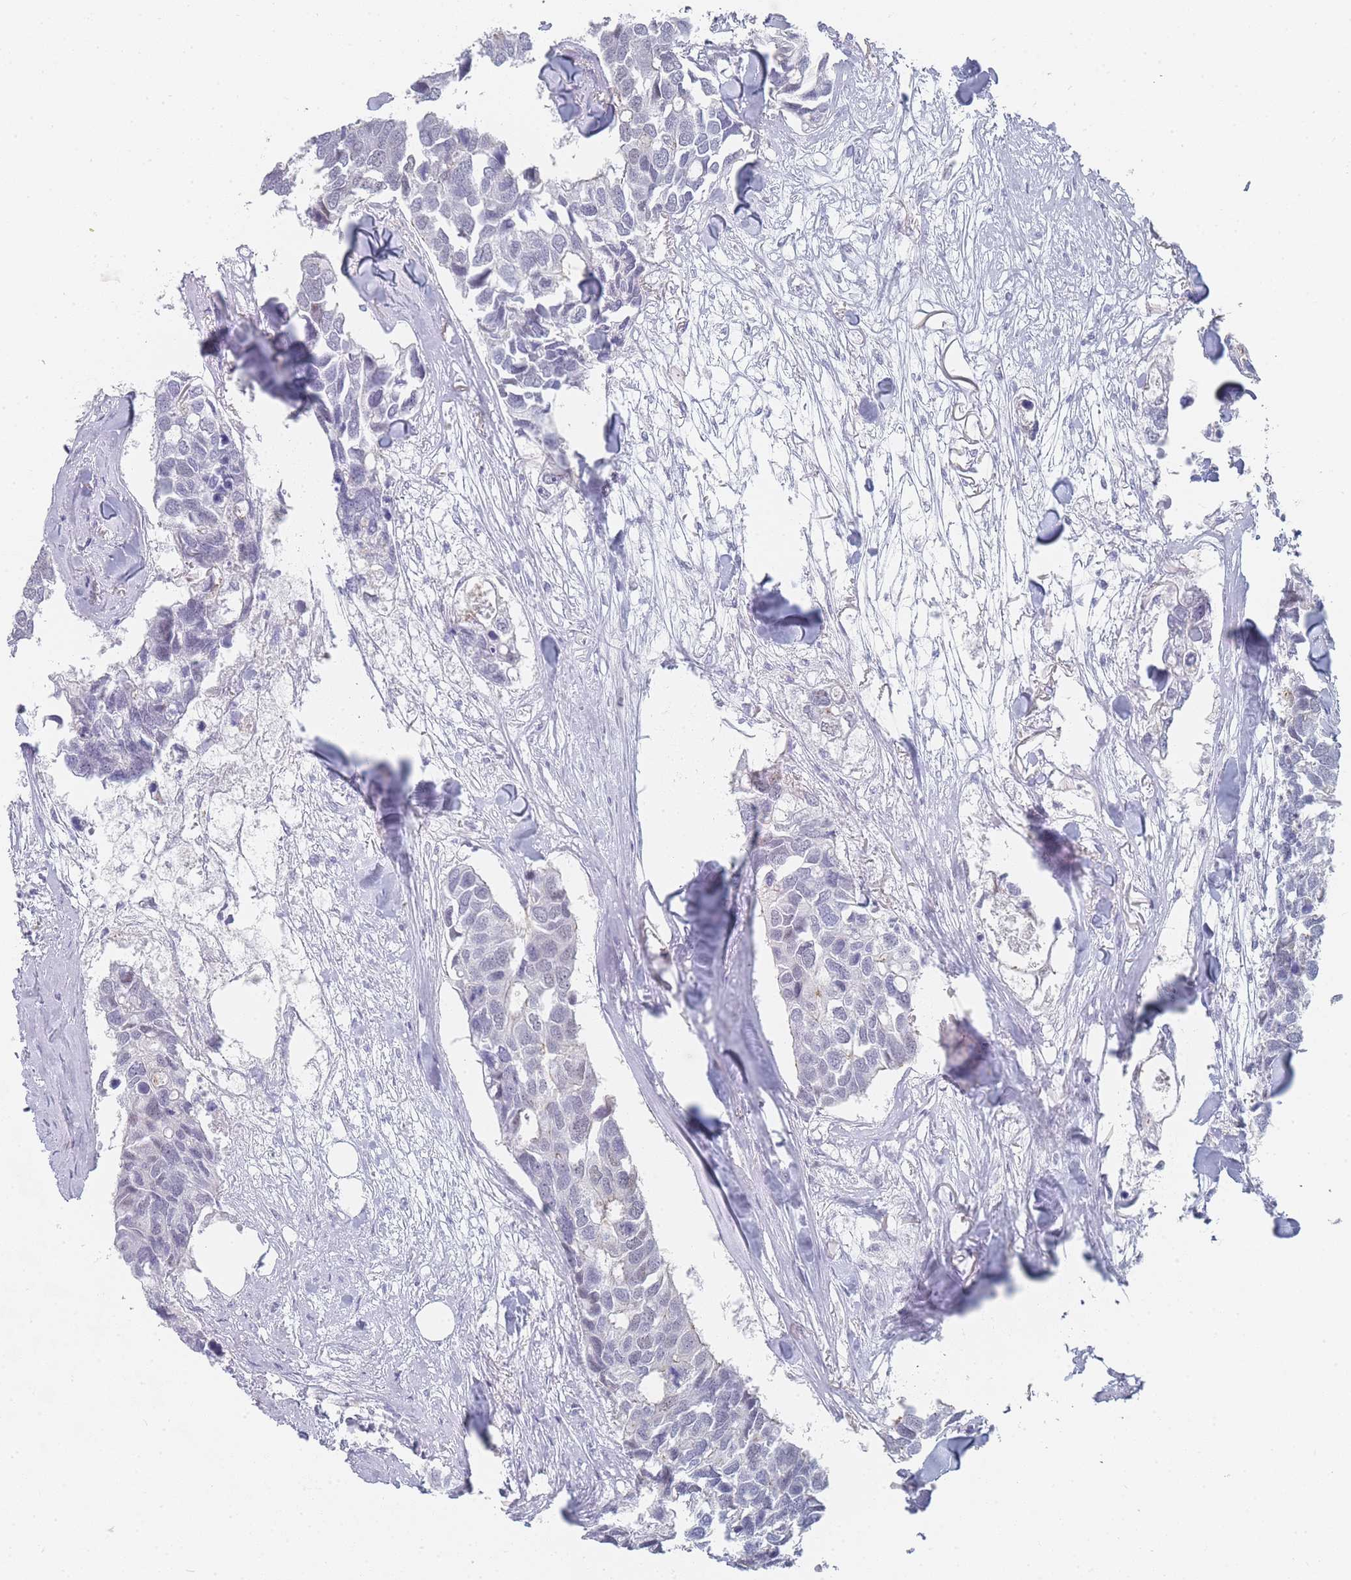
{"staining": {"intensity": "negative", "quantity": "none", "location": "none"}, "tissue": "breast cancer", "cell_type": "Tumor cells", "image_type": "cancer", "snomed": [{"axis": "morphology", "description": "Duct carcinoma"}, {"axis": "topography", "description": "Breast"}], "caption": "Immunohistochemistry of breast invasive ductal carcinoma displays no positivity in tumor cells.", "gene": "IMPG1", "patient": {"sex": "female", "age": 83}}